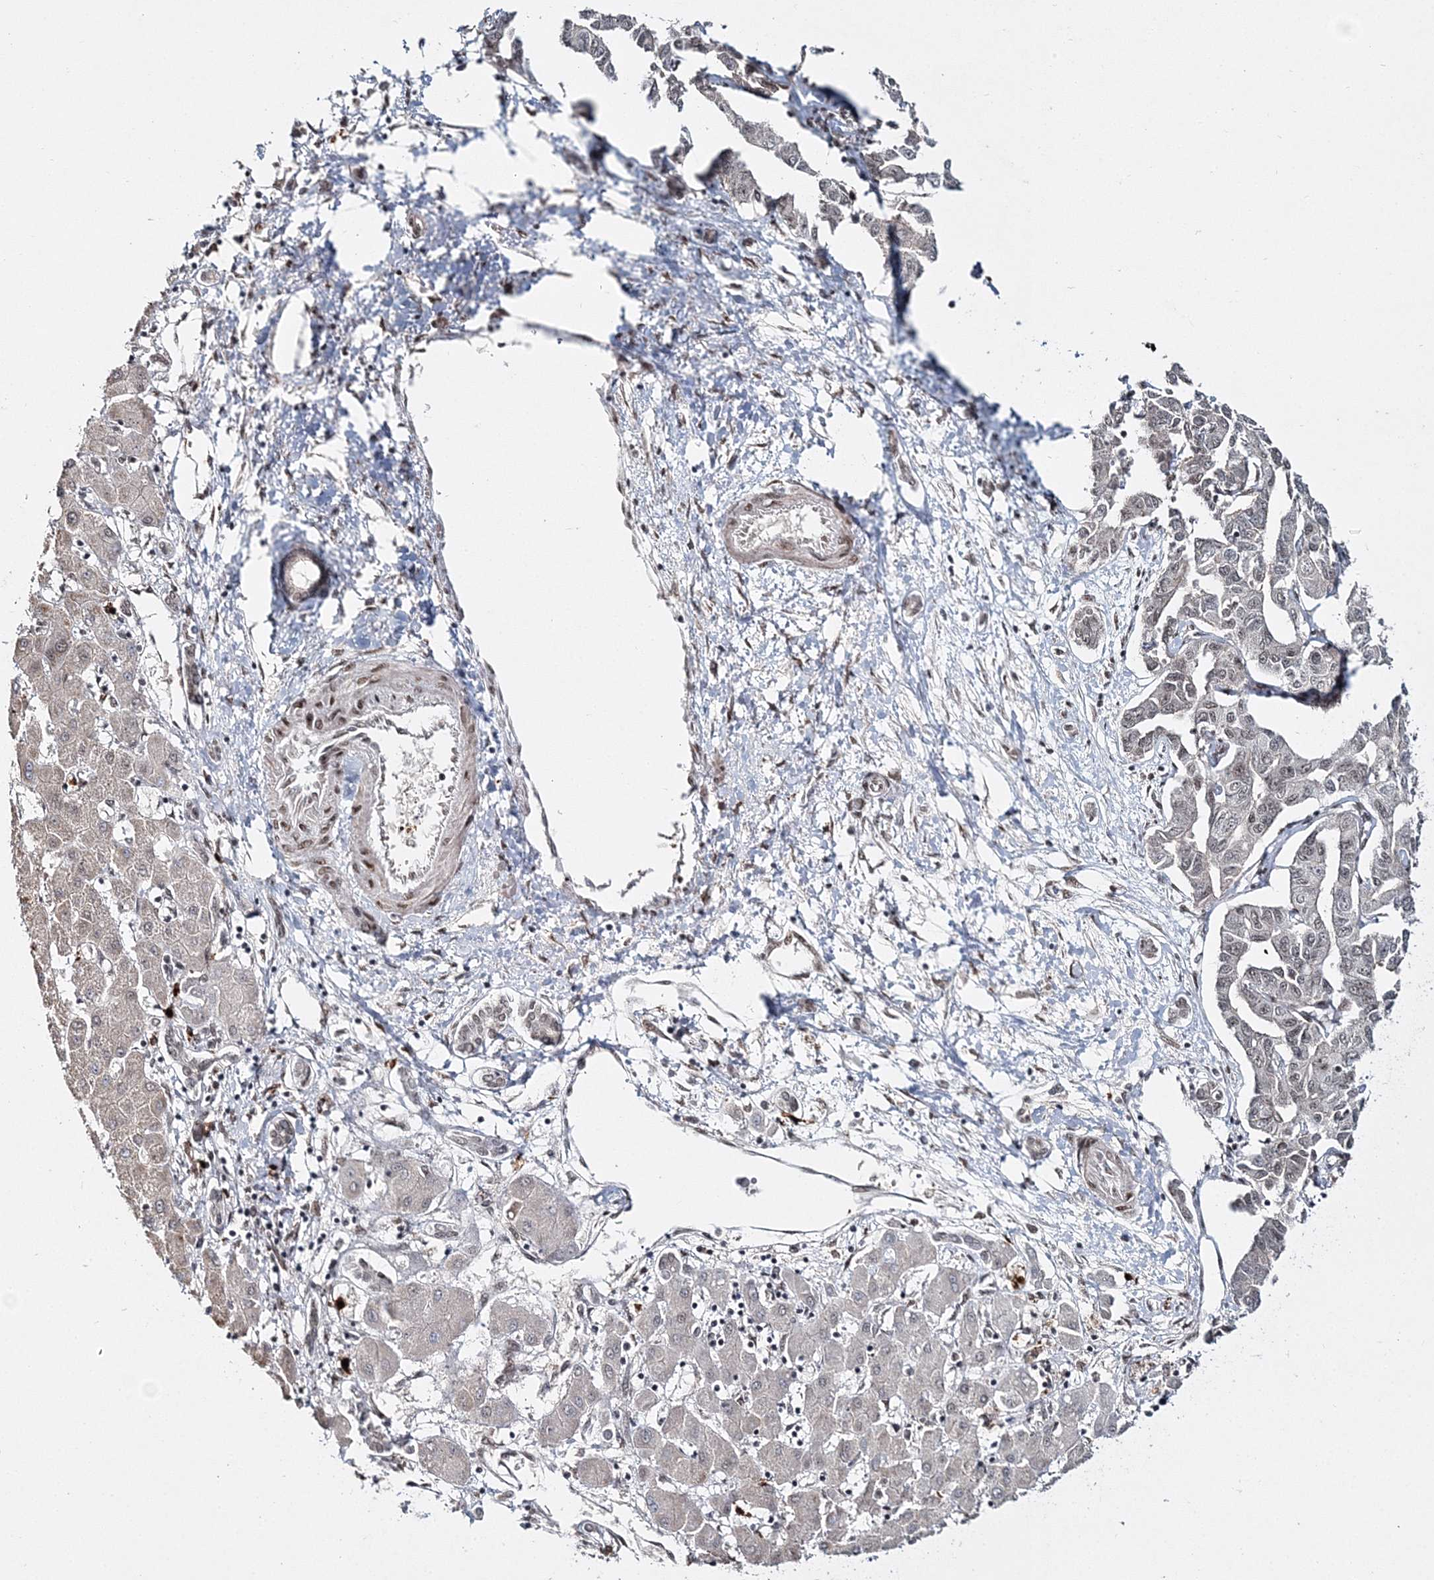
{"staining": {"intensity": "weak", "quantity": "25%-75%", "location": "nuclear"}, "tissue": "liver cancer", "cell_type": "Tumor cells", "image_type": "cancer", "snomed": [{"axis": "morphology", "description": "Cholangiocarcinoma"}, {"axis": "topography", "description": "Liver"}], "caption": "About 25%-75% of tumor cells in liver cancer (cholangiocarcinoma) demonstrate weak nuclear protein positivity as visualized by brown immunohistochemical staining.", "gene": "QRICH1", "patient": {"sex": "male", "age": 59}}